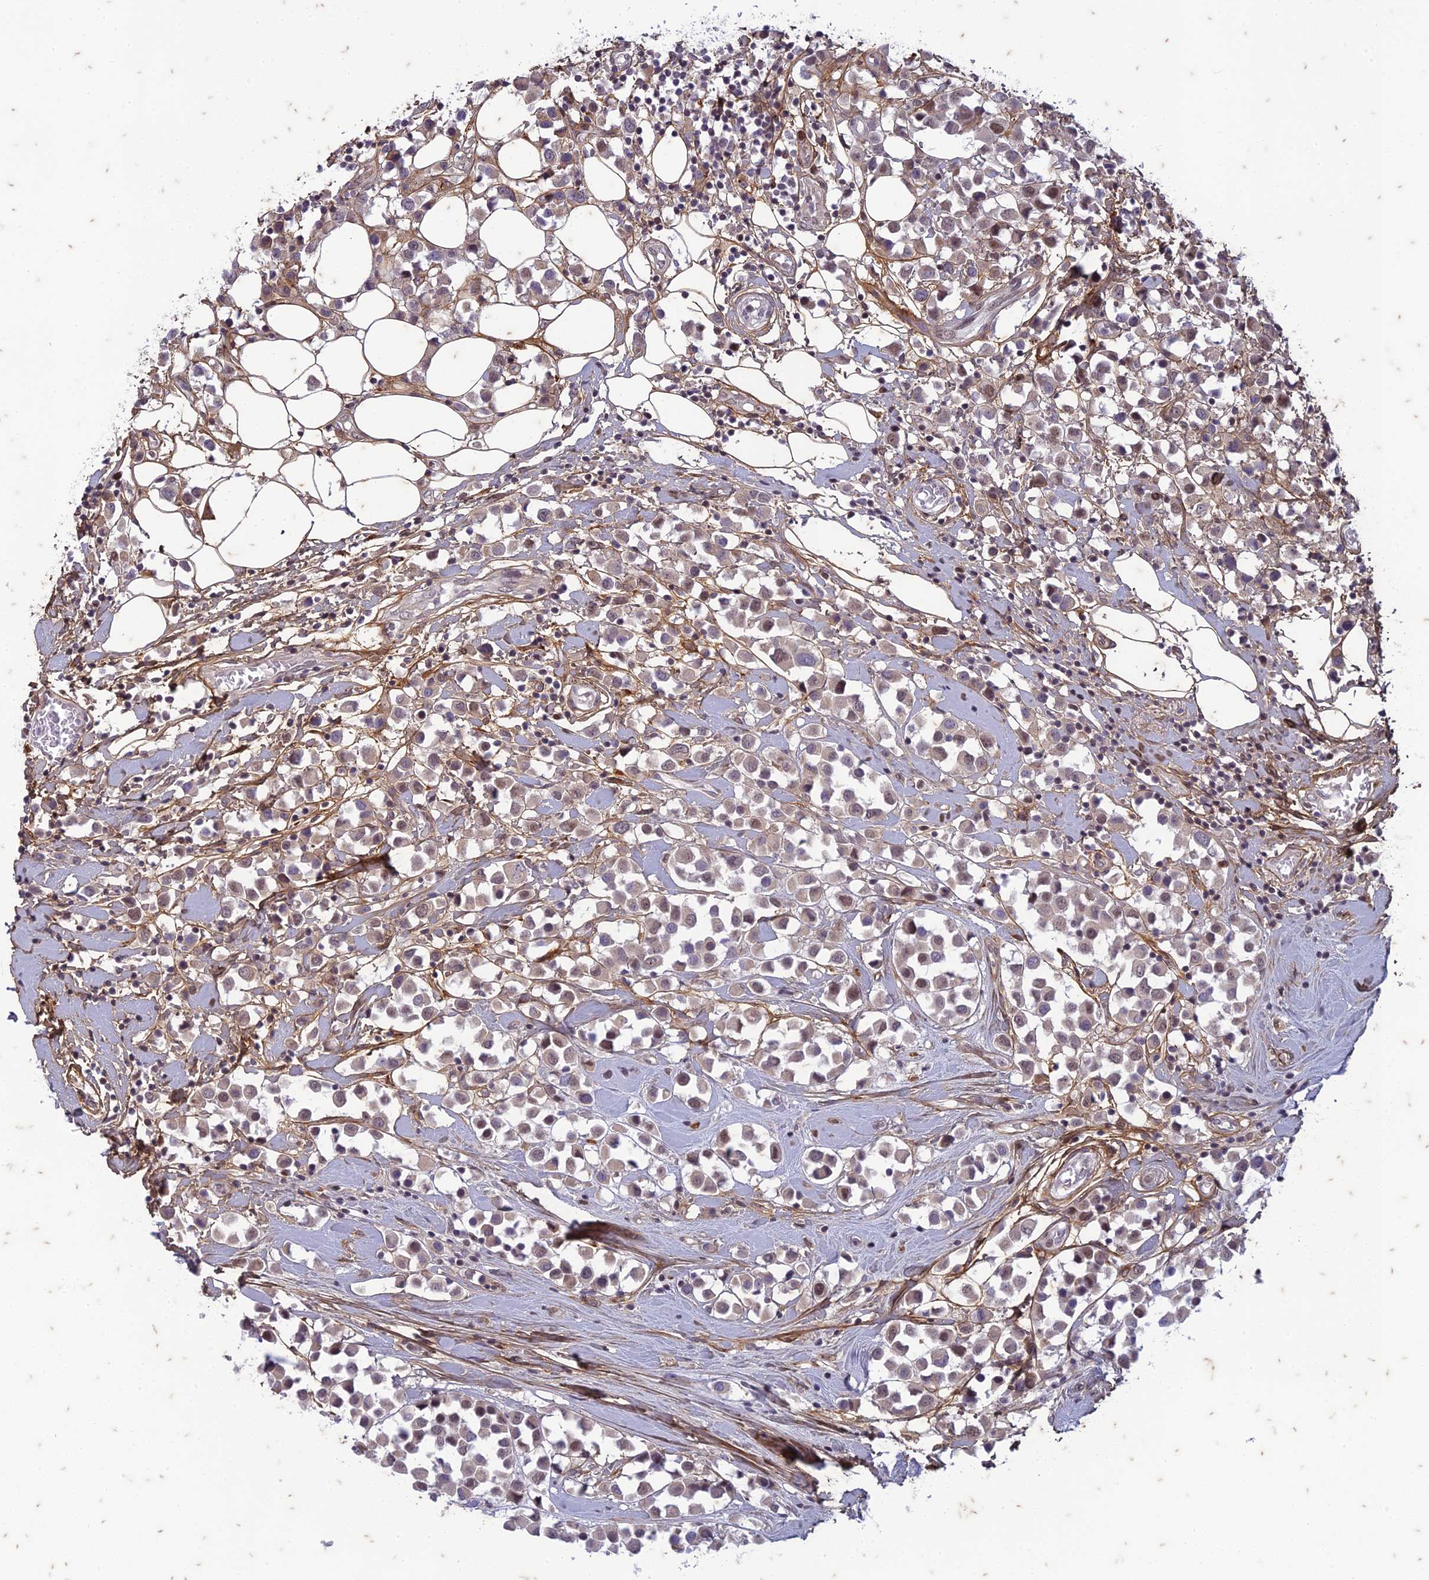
{"staining": {"intensity": "weak", "quantity": "25%-75%", "location": "cytoplasmic/membranous,nuclear"}, "tissue": "breast cancer", "cell_type": "Tumor cells", "image_type": "cancer", "snomed": [{"axis": "morphology", "description": "Duct carcinoma"}, {"axis": "topography", "description": "Breast"}], "caption": "Weak cytoplasmic/membranous and nuclear expression is seen in about 25%-75% of tumor cells in breast cancer.", "gene": "PABPN1L", "patient": {"sex": "female", "age": 61}}